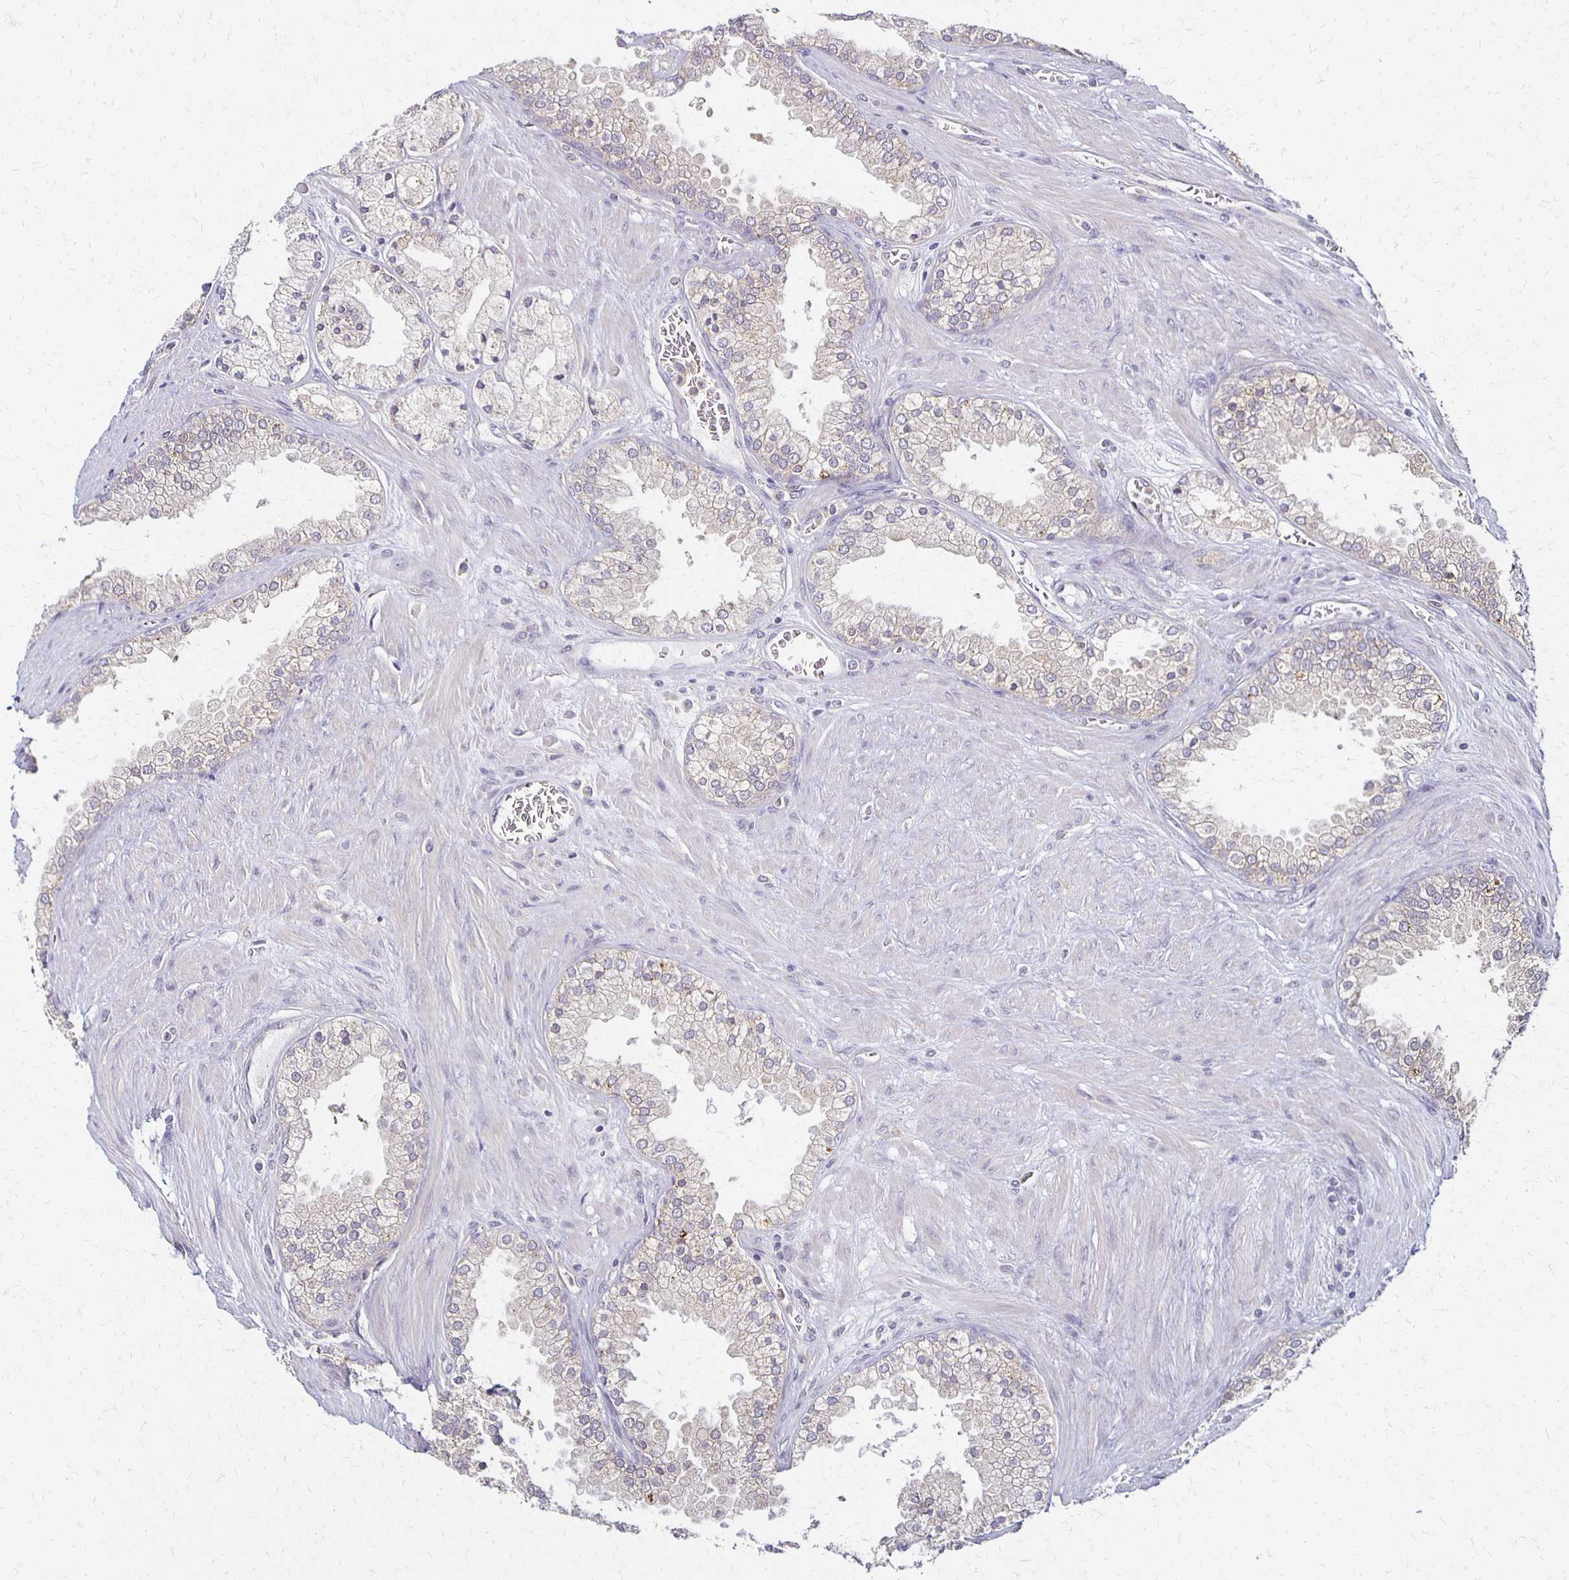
{"staining": {"intensity": "negative", "quantity": "none", "location": "none"}, "tissue": "prostate cancer", "cell_type": "Tumor cells", "image_type": "cancer", "snomed": [{"axis": "morphology", "description": "Adenocarcinoma, High grade"}, {"axis": "topography", "description": "Prostate"}], "caption": "Histopathology image shows no significant protein expression in tumor cells of high-grade adenocarcinoma (prostate).", "gene": "GPX4", "patient": {"sex": "male", "age": 66}}